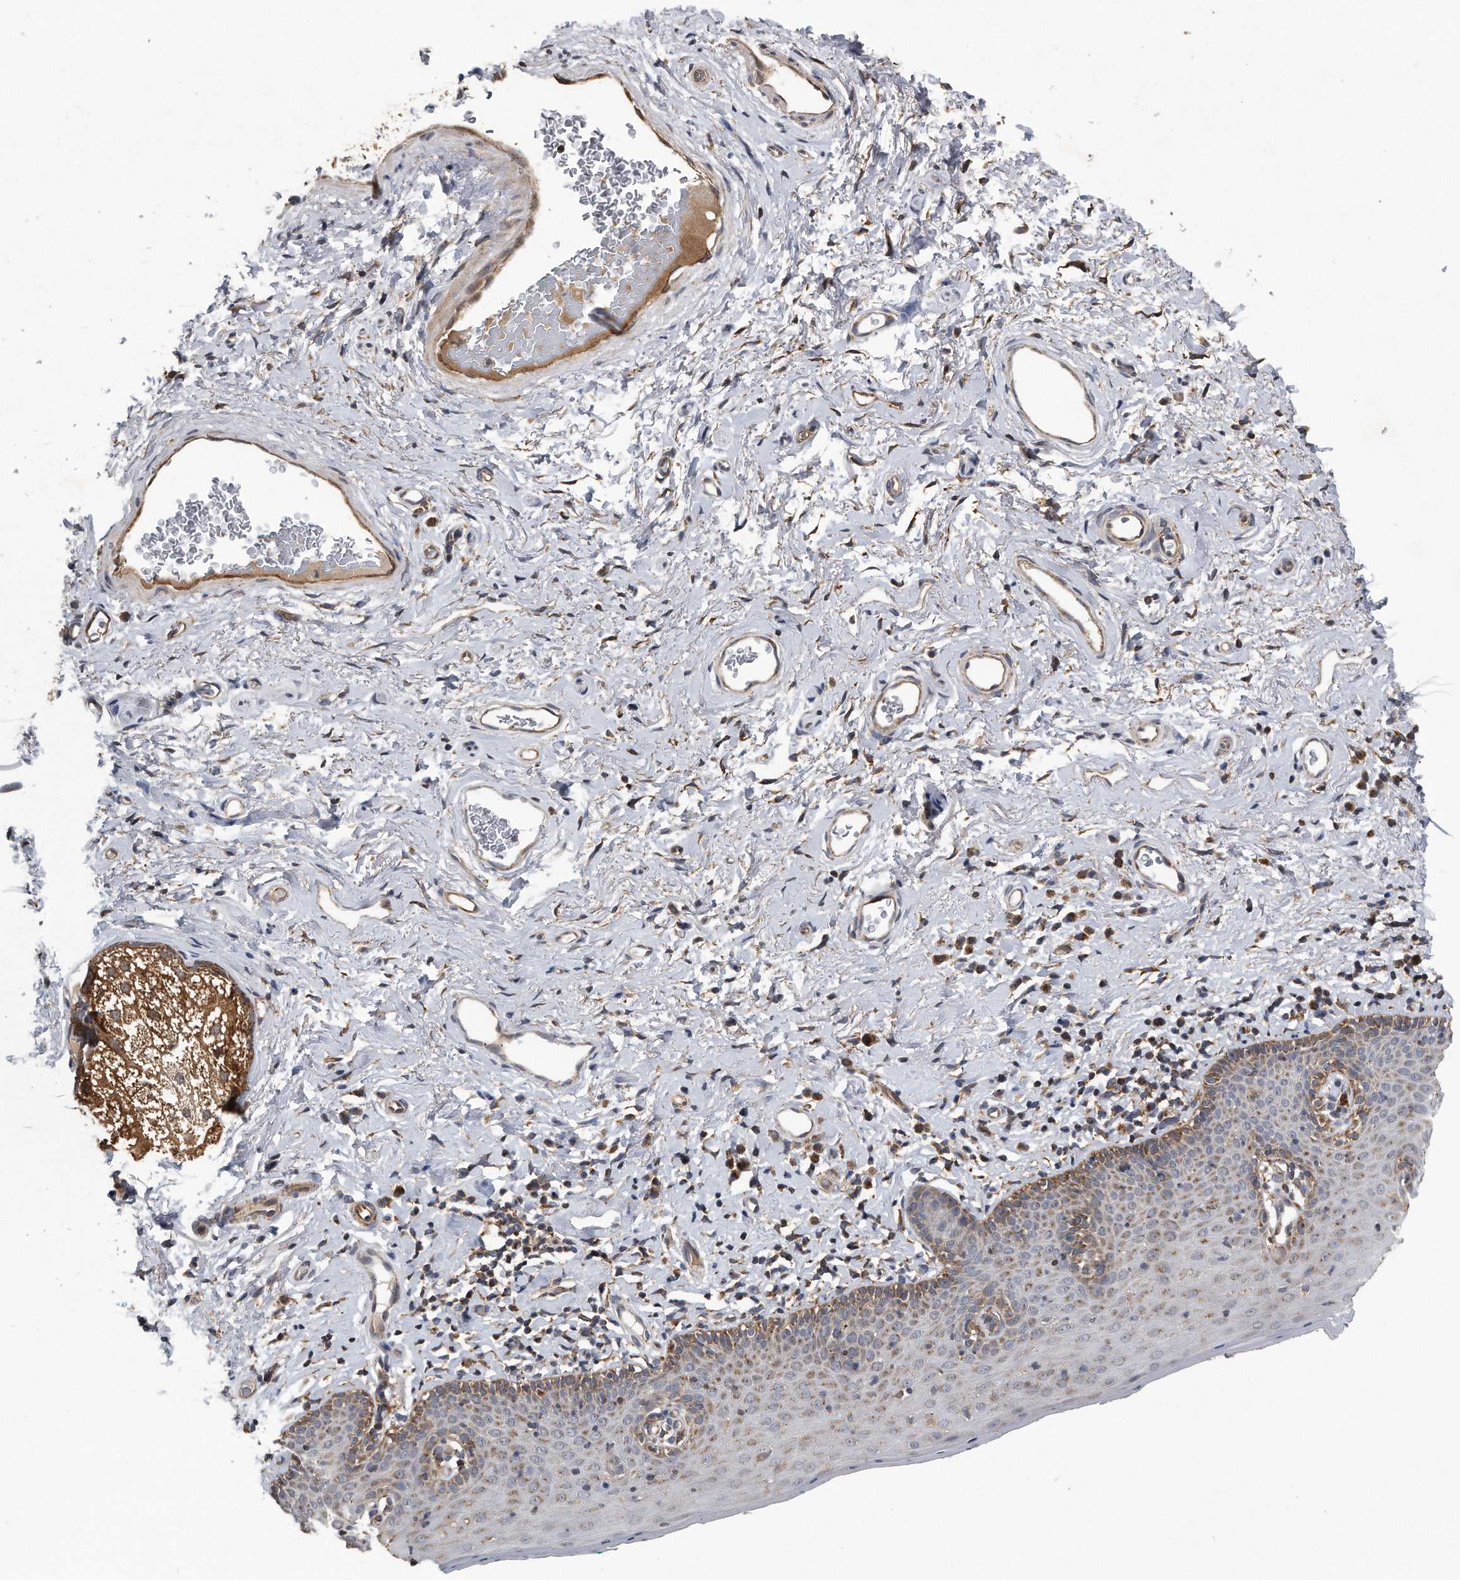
{"staining": {"intensity": "moderate", "quantity": "25%-75%", "location": "cytoplasmic/membranous"}, "tissue": "skin", "cell_type": "Epidermal cells", "image_type": "normal", "snomed": [{"axis": "morphology", "description": "Normal tissue, NOS"}, {"axis": "topography", "description": "Vulva"}], "caption": "Protein staining of benign skin displays moderate cytoplasmic/membranous staining in approximately 25%-75% of epidermal cells.", "gene": "LYRM4", "patient": {"sex": "female", "age": 66}}